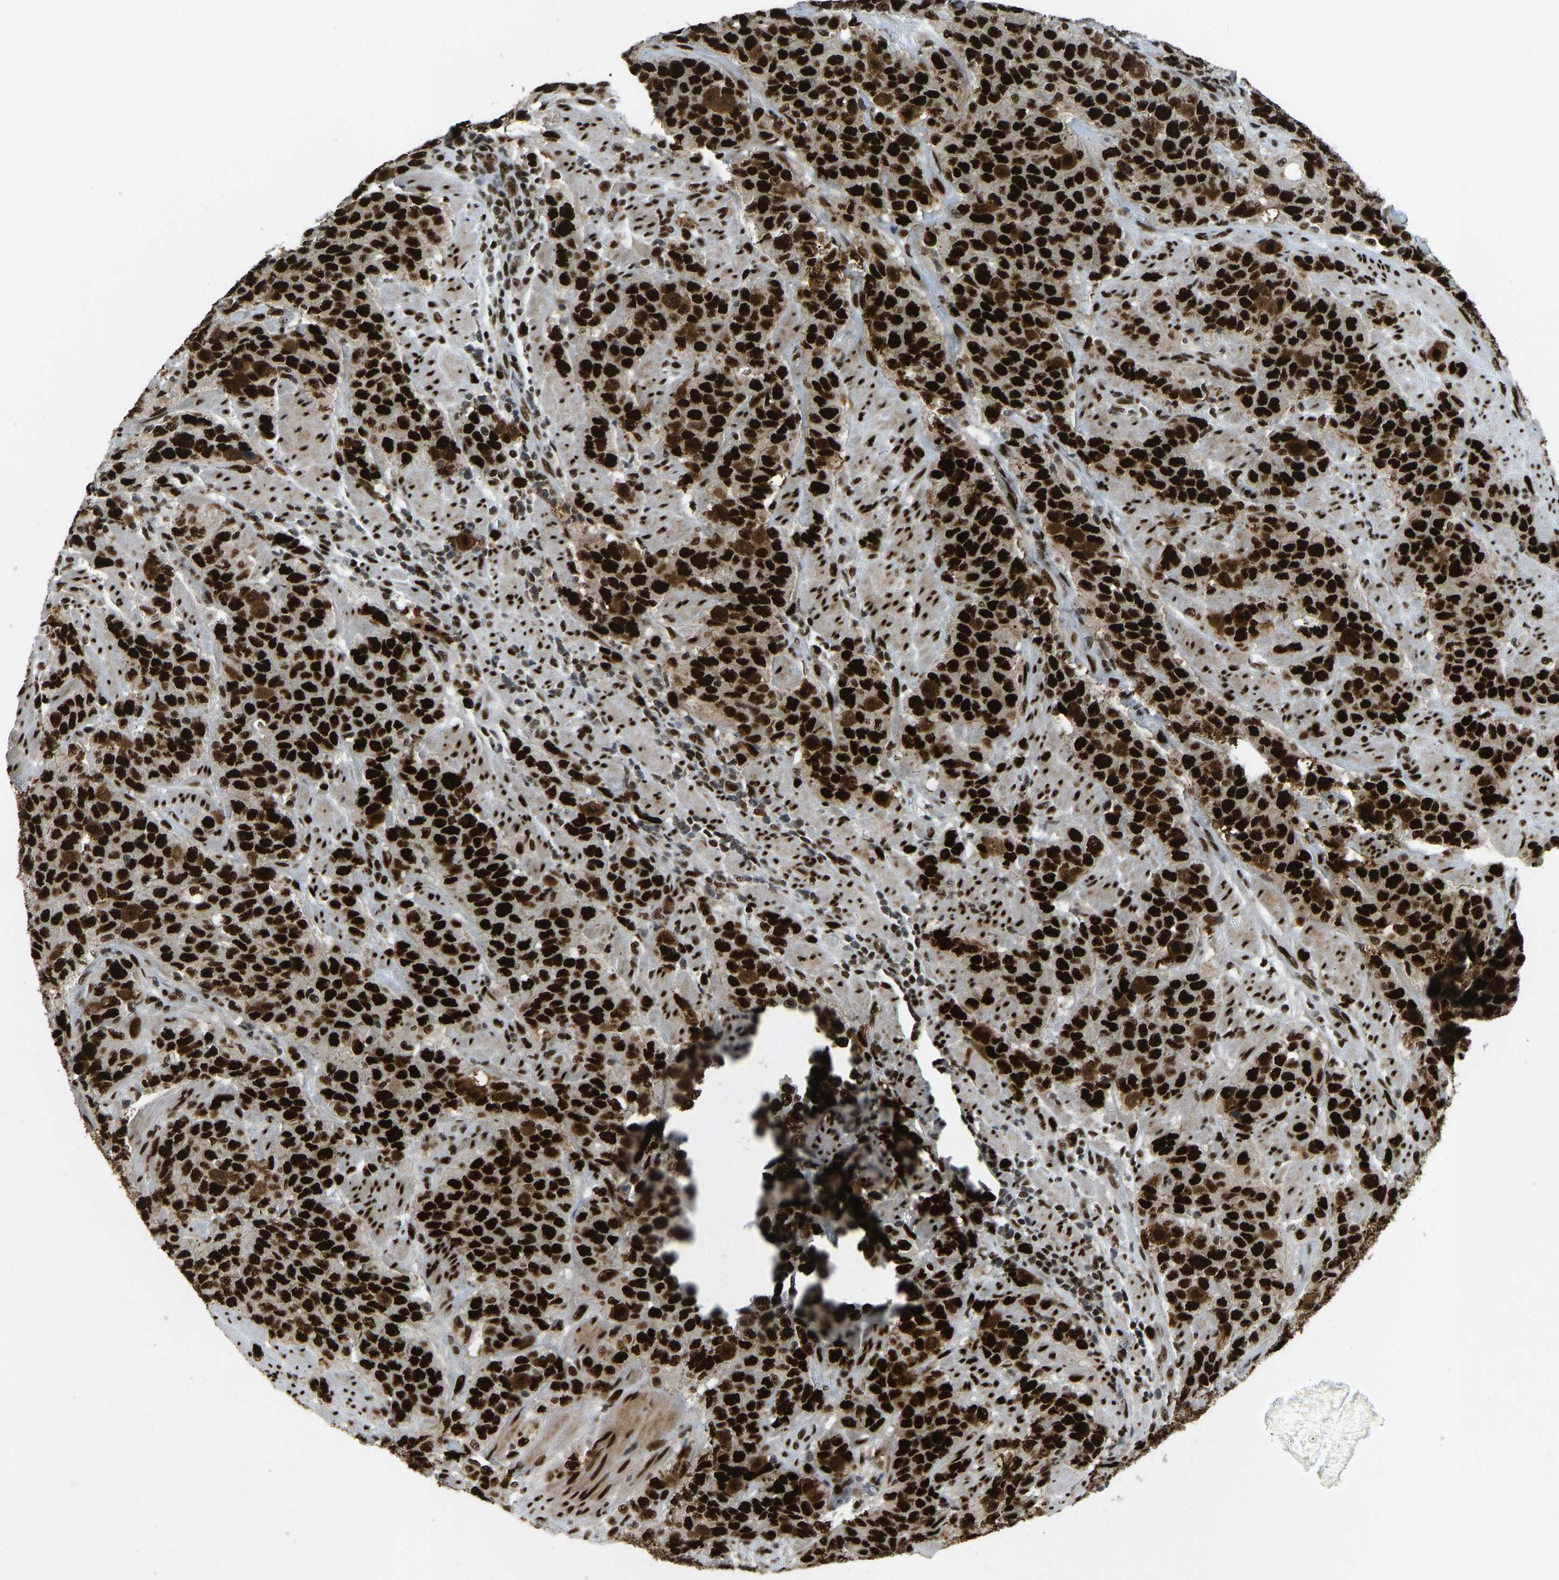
{"staining": {"intensity": "strong", "quantity": ">75%", "location": "nuclear"}, "tissue": "stomach cancer", "cell_type": "Tumor cells", "image_type": "cancer", "snomed": [{"axis": "morphology", "description": "Adenocarcinoma, NOS"}, {"axis": "topography", "description": "Stomach"}], "caption": "Tumor cells display high levels of strong nuclear staining in about >75% of cells in stomach adenocarcinoma.", "gene": "FOXK1", "patient": {"sex": "male", "age": 48}}